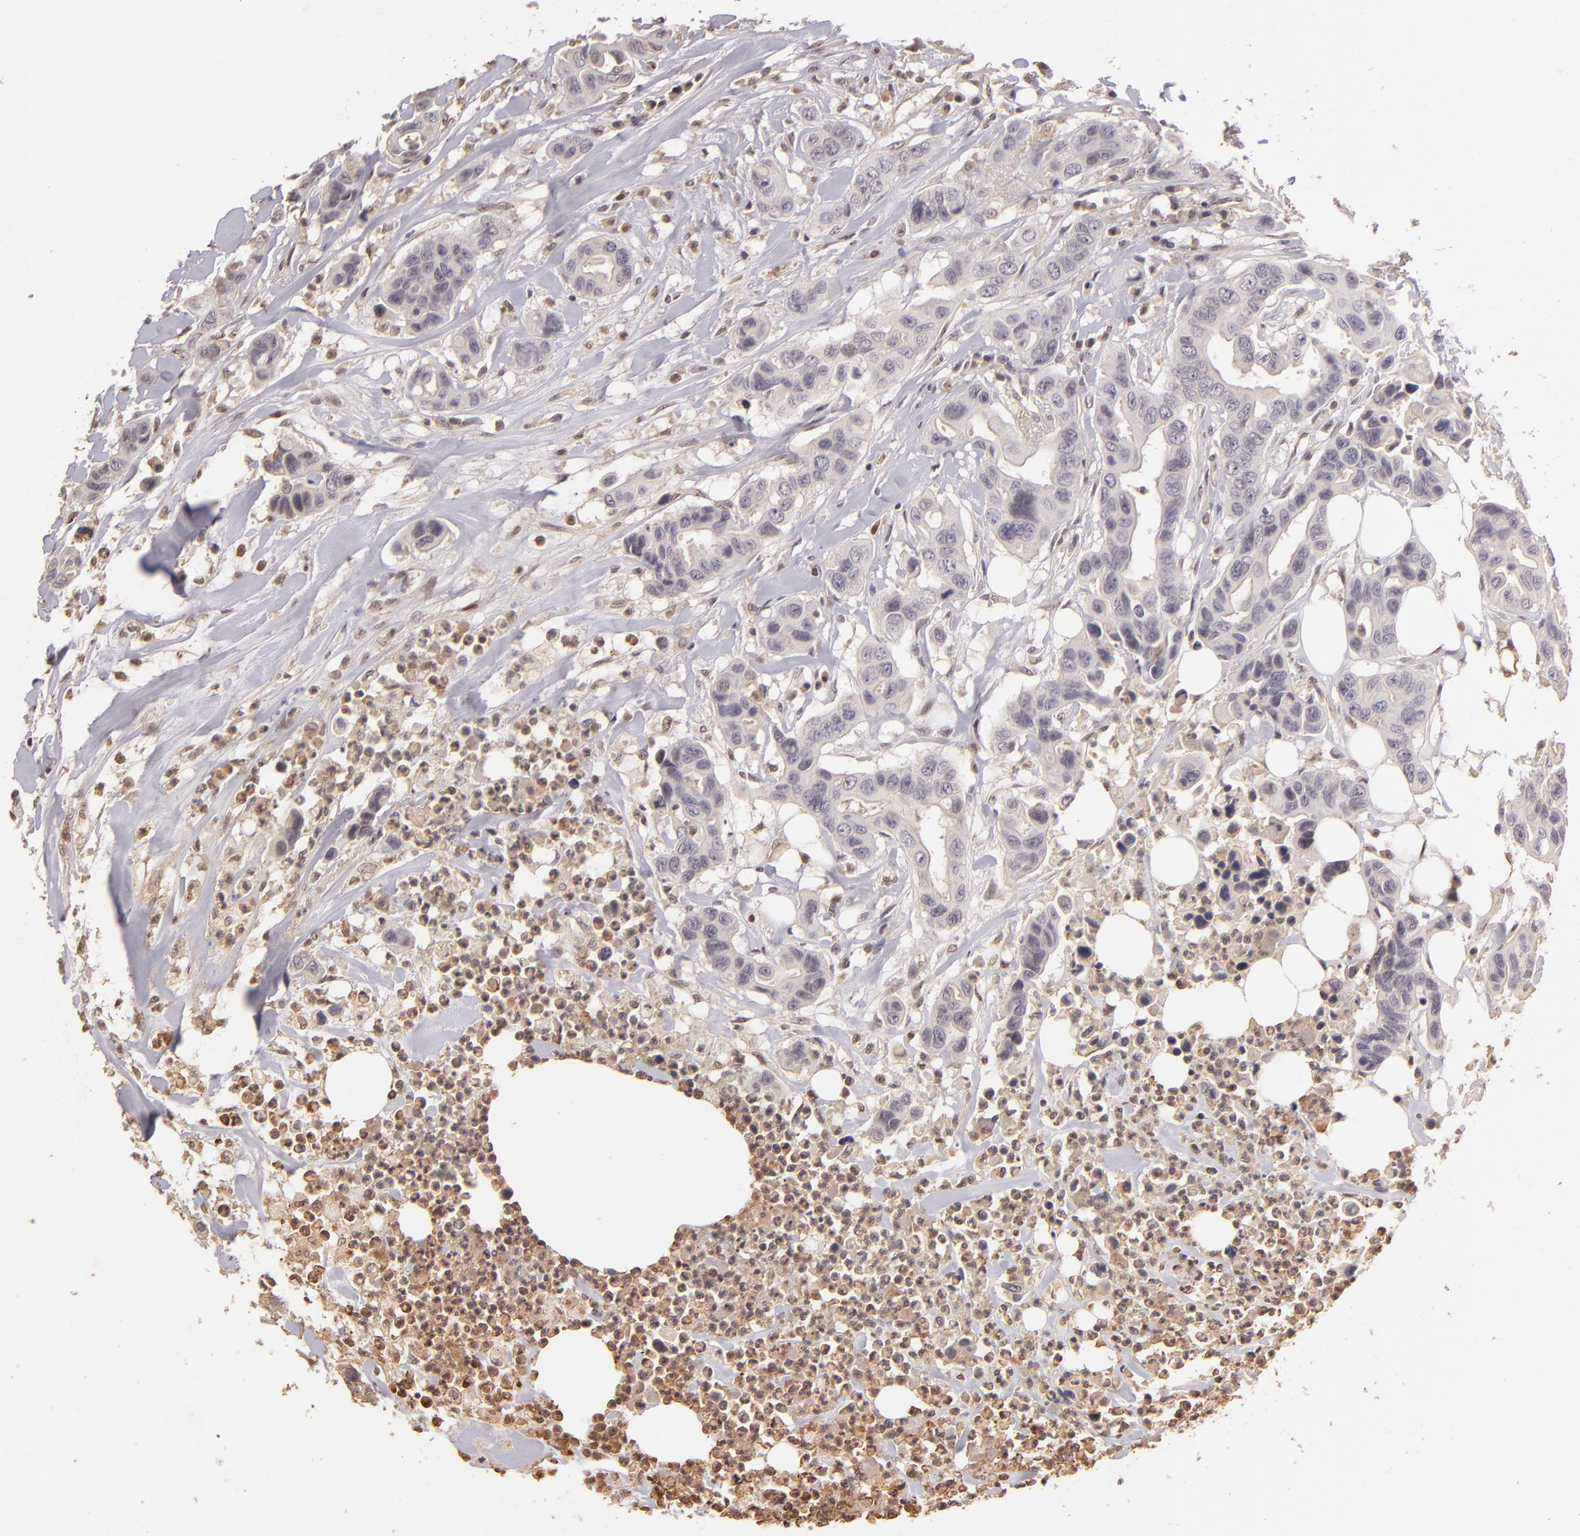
{"staining": {"intensity": "negative", "quantity": "none", "location": "none"}, "tissue": "colorectal cancer", "cell_type": "Tumor cells", "image_type": "cancer", "snomed": [{"axis": "morphology", "description": "Adenocarcinoma, NOS"}, {"axis": "topography", "description": "Colon"}], "caption": "Immunohistochemical staining of adenocarcinoma (colorectal) shows no significant expression in tumor cells.", "gene": "ARPC2", "patient": {"sex": "female", "age": 70}}